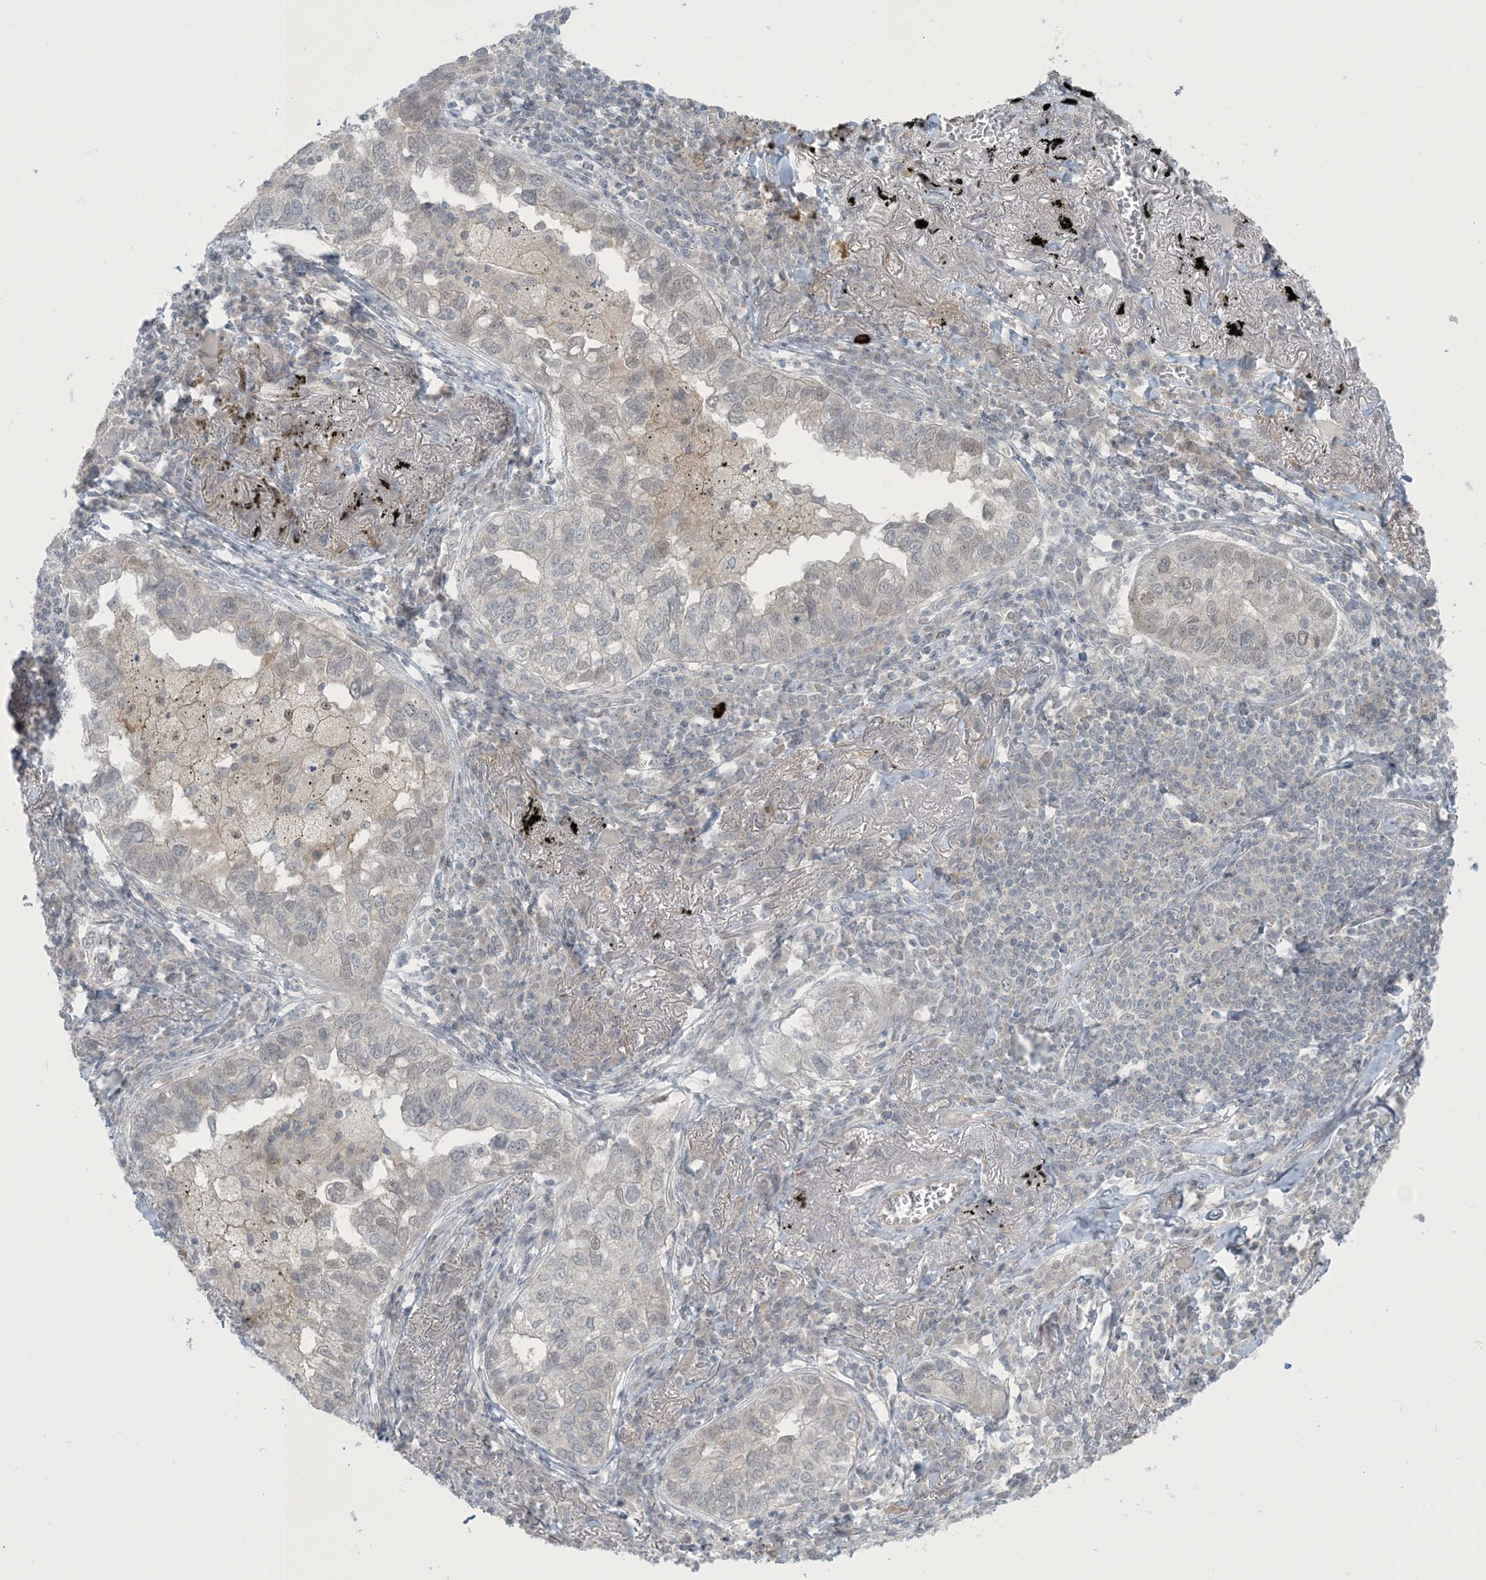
{"staining": {"intensity": "negative", "quantity": "none", "location": "none"}, "tissue": "lung cancer", "cell_type": "Tumor cells", "image_type": "cancer", "snomed": [{"axis": "morphology", "description": "Adenocarcinoma, NOS"}, {"axis": "topography", "description": "Lung"}], "caption": "Immunohistochemical staining of human lung cancer (adenocarcinoma) displays no significant staining in tumor cells.", "gene": "NRBP2", "patient": {"sex": "male", "age": 65}}